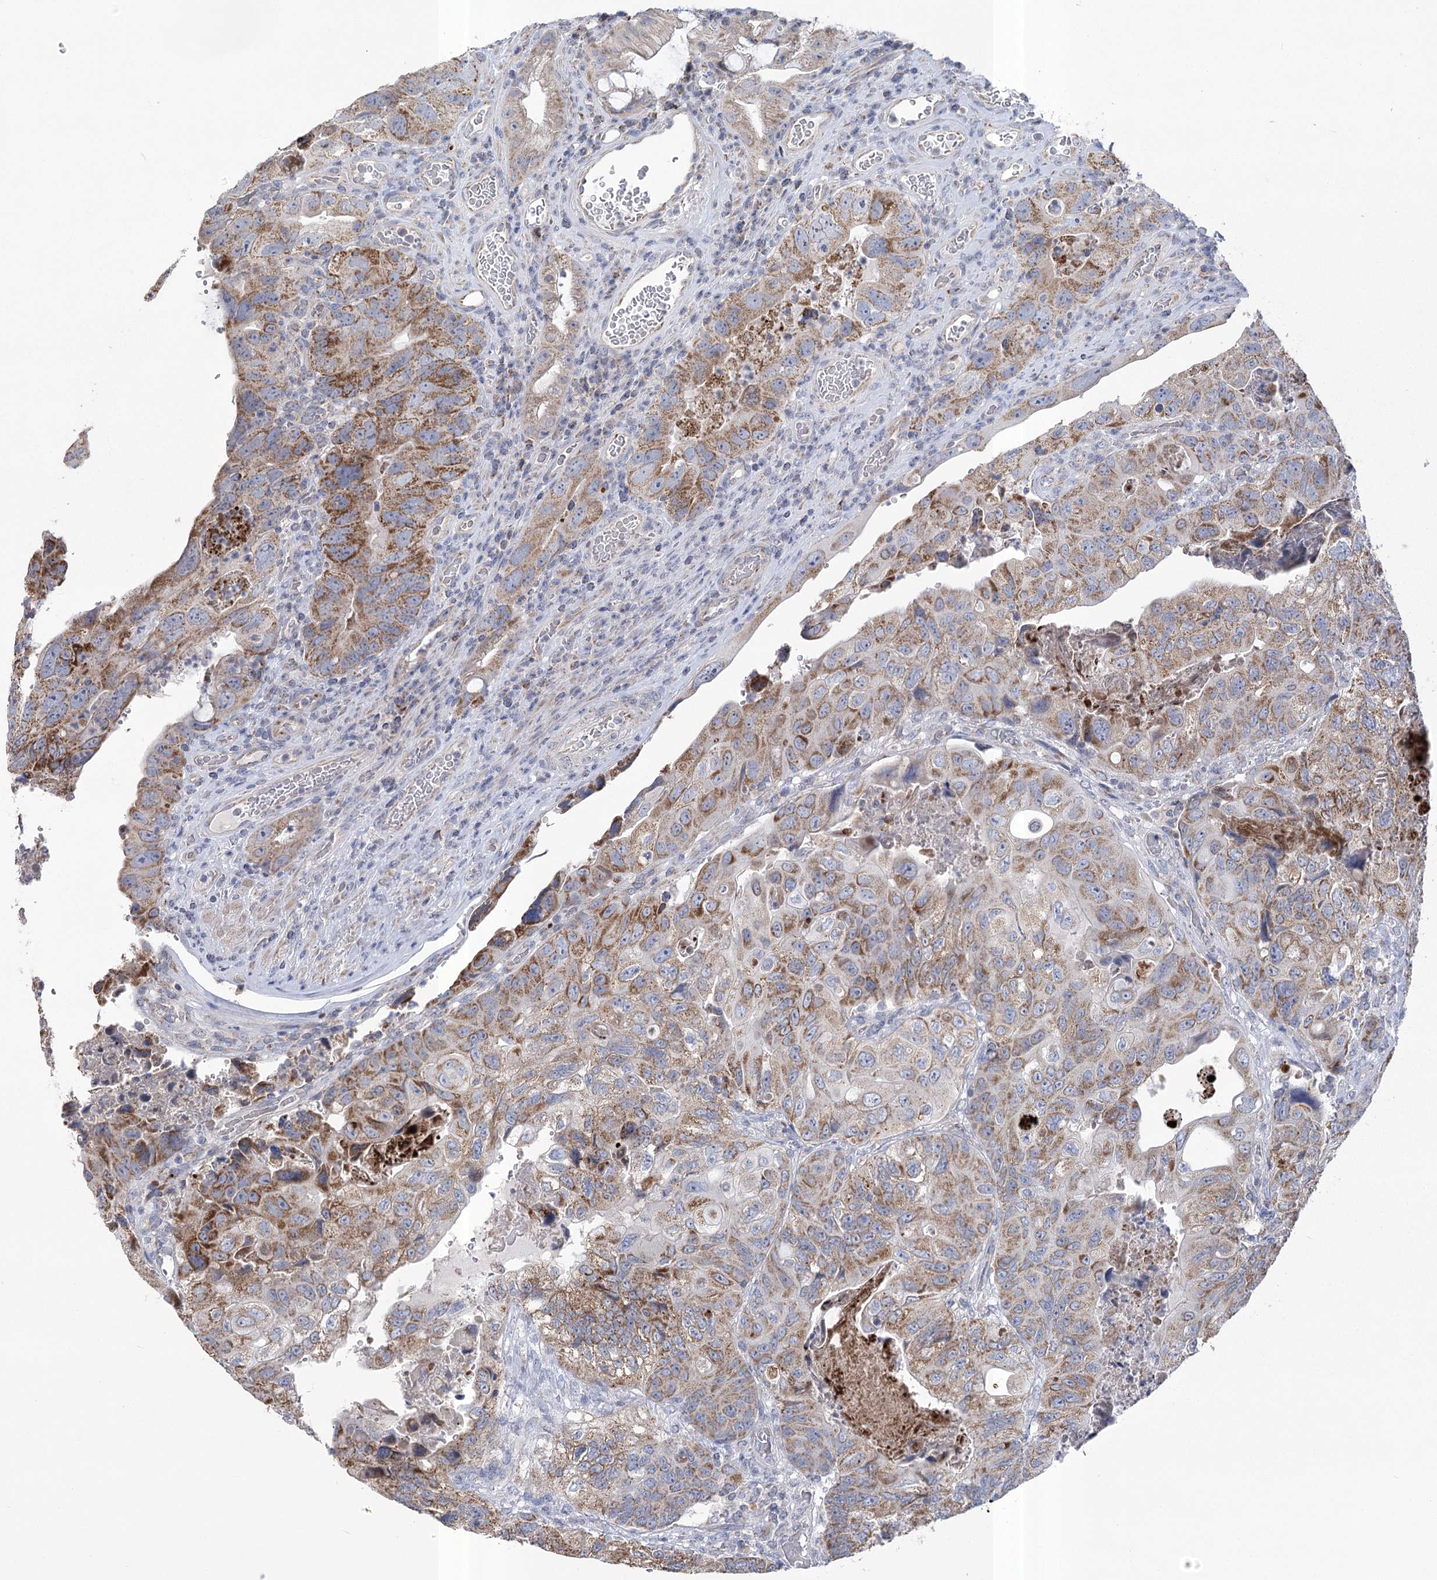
{"staining": {"intensity": "moderate", "quantity": ">75%", "location": "cytoplasmic/membranous"}, "tissue": "colorectal cancer", "cell_type": "Tumor cells", "image_type": "cancer", "snomed": [{"axis": "morphology", "description": "Adenocarcinoma, NOS"}, {"axis": "topography", "description": "Rectum"}], "caption": "Colorectal adenocarcinoma stained with a protein marker reveals moderate staining in tumor cells.", "gene": "PDHB", "patient": {"sex": "male", "age": 63}}